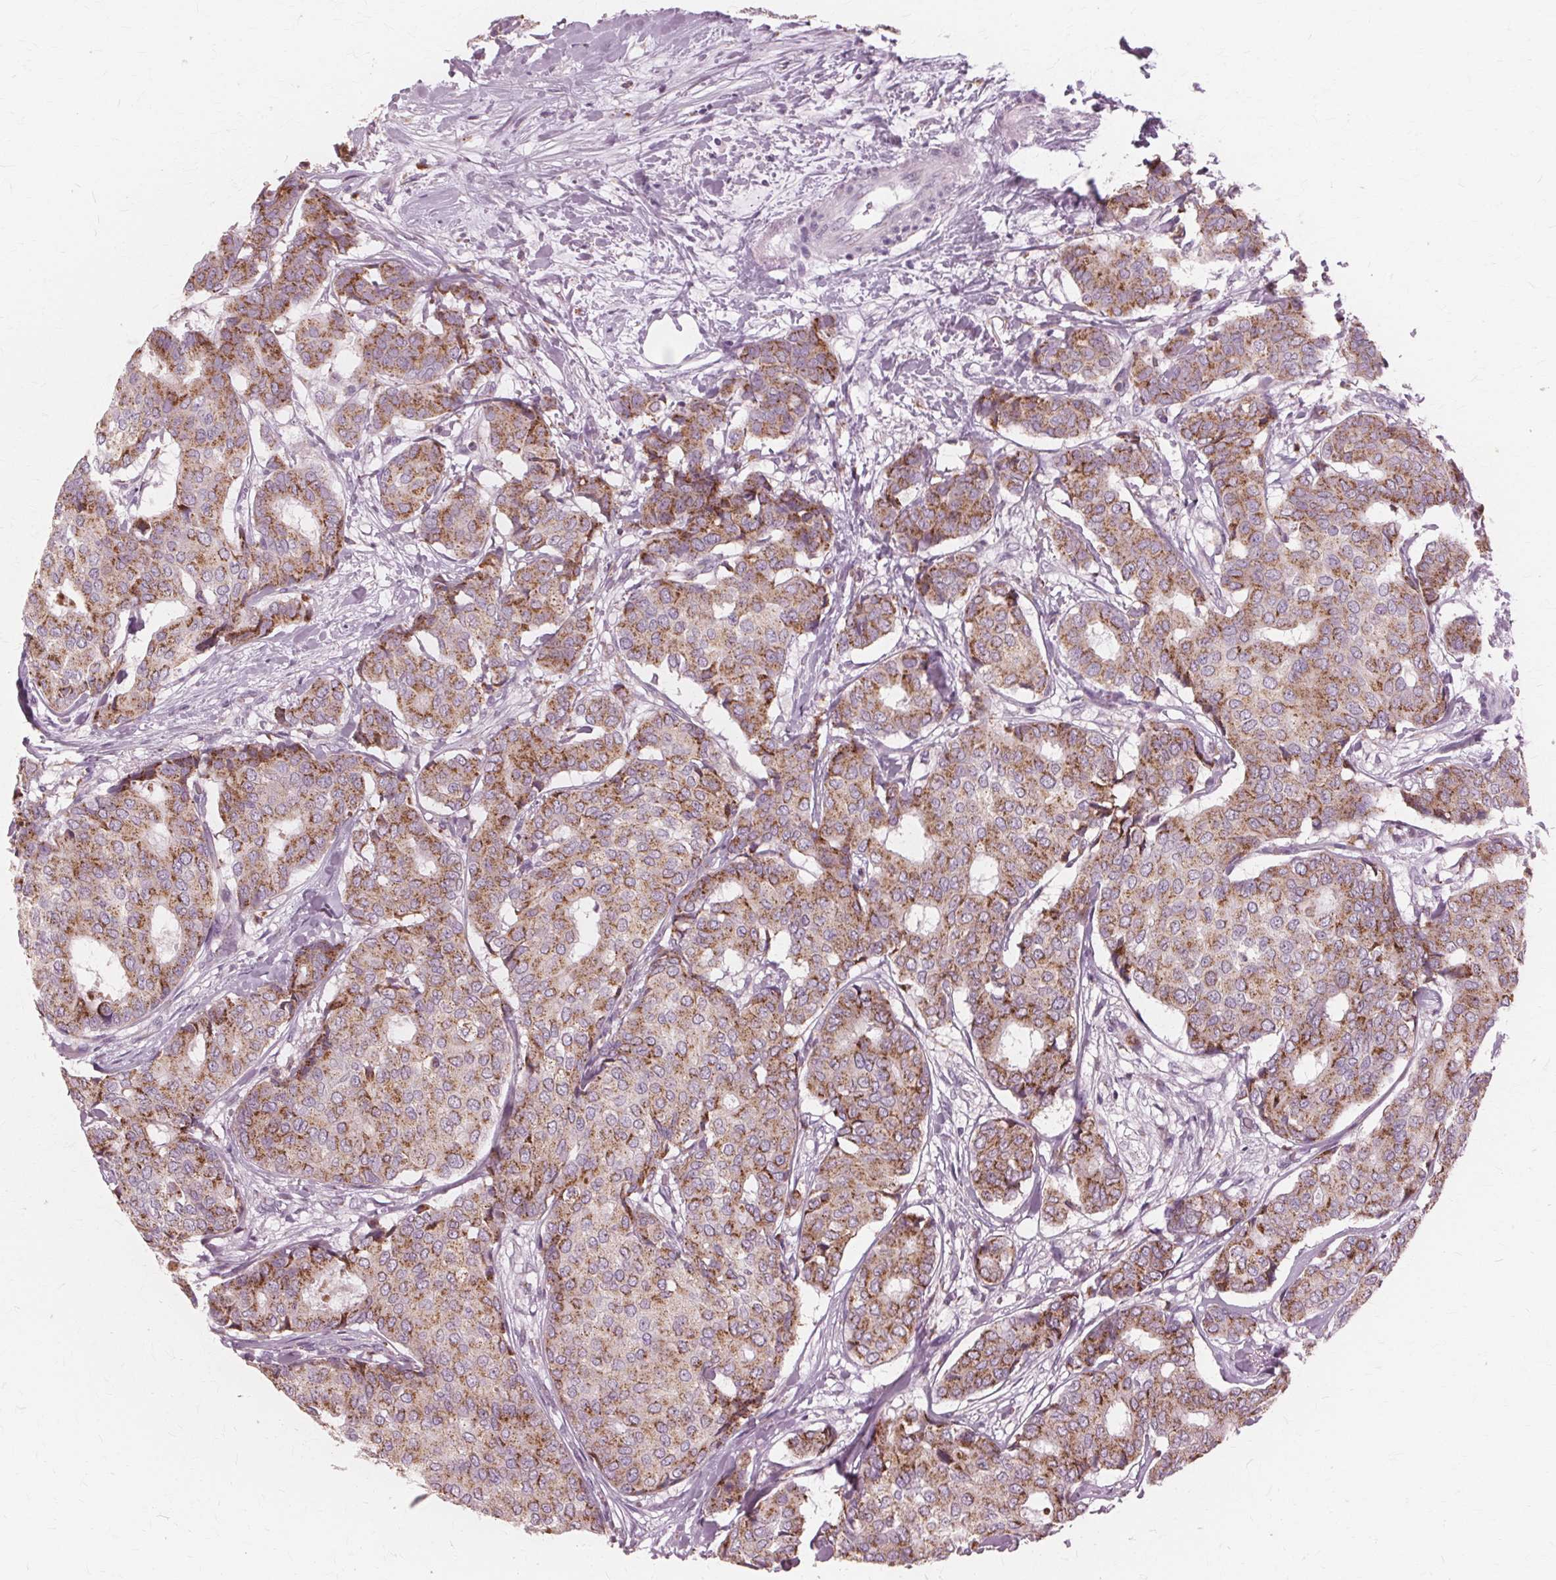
{"staining": {"intensity": "moderate", "quantity": ">75%", "location": "cytoplasmic/membranous"}, "tissue": "breast cancer", "cell_type": "Tumor cells", "image_type": "cancer", "snomed": [{"axis": "morphology", "description": "Duct carcinoma"}, {"axis": "topography", "description": "Breast"}], "caption": "Protein staining demonstrates moderate cytoplasmic/membranous expression in approximately >75% of tumor cells in invasive ductal carcinoma (breast).", "gene": "DNASE2", "patient": {"sex": "female", "age": 75}}